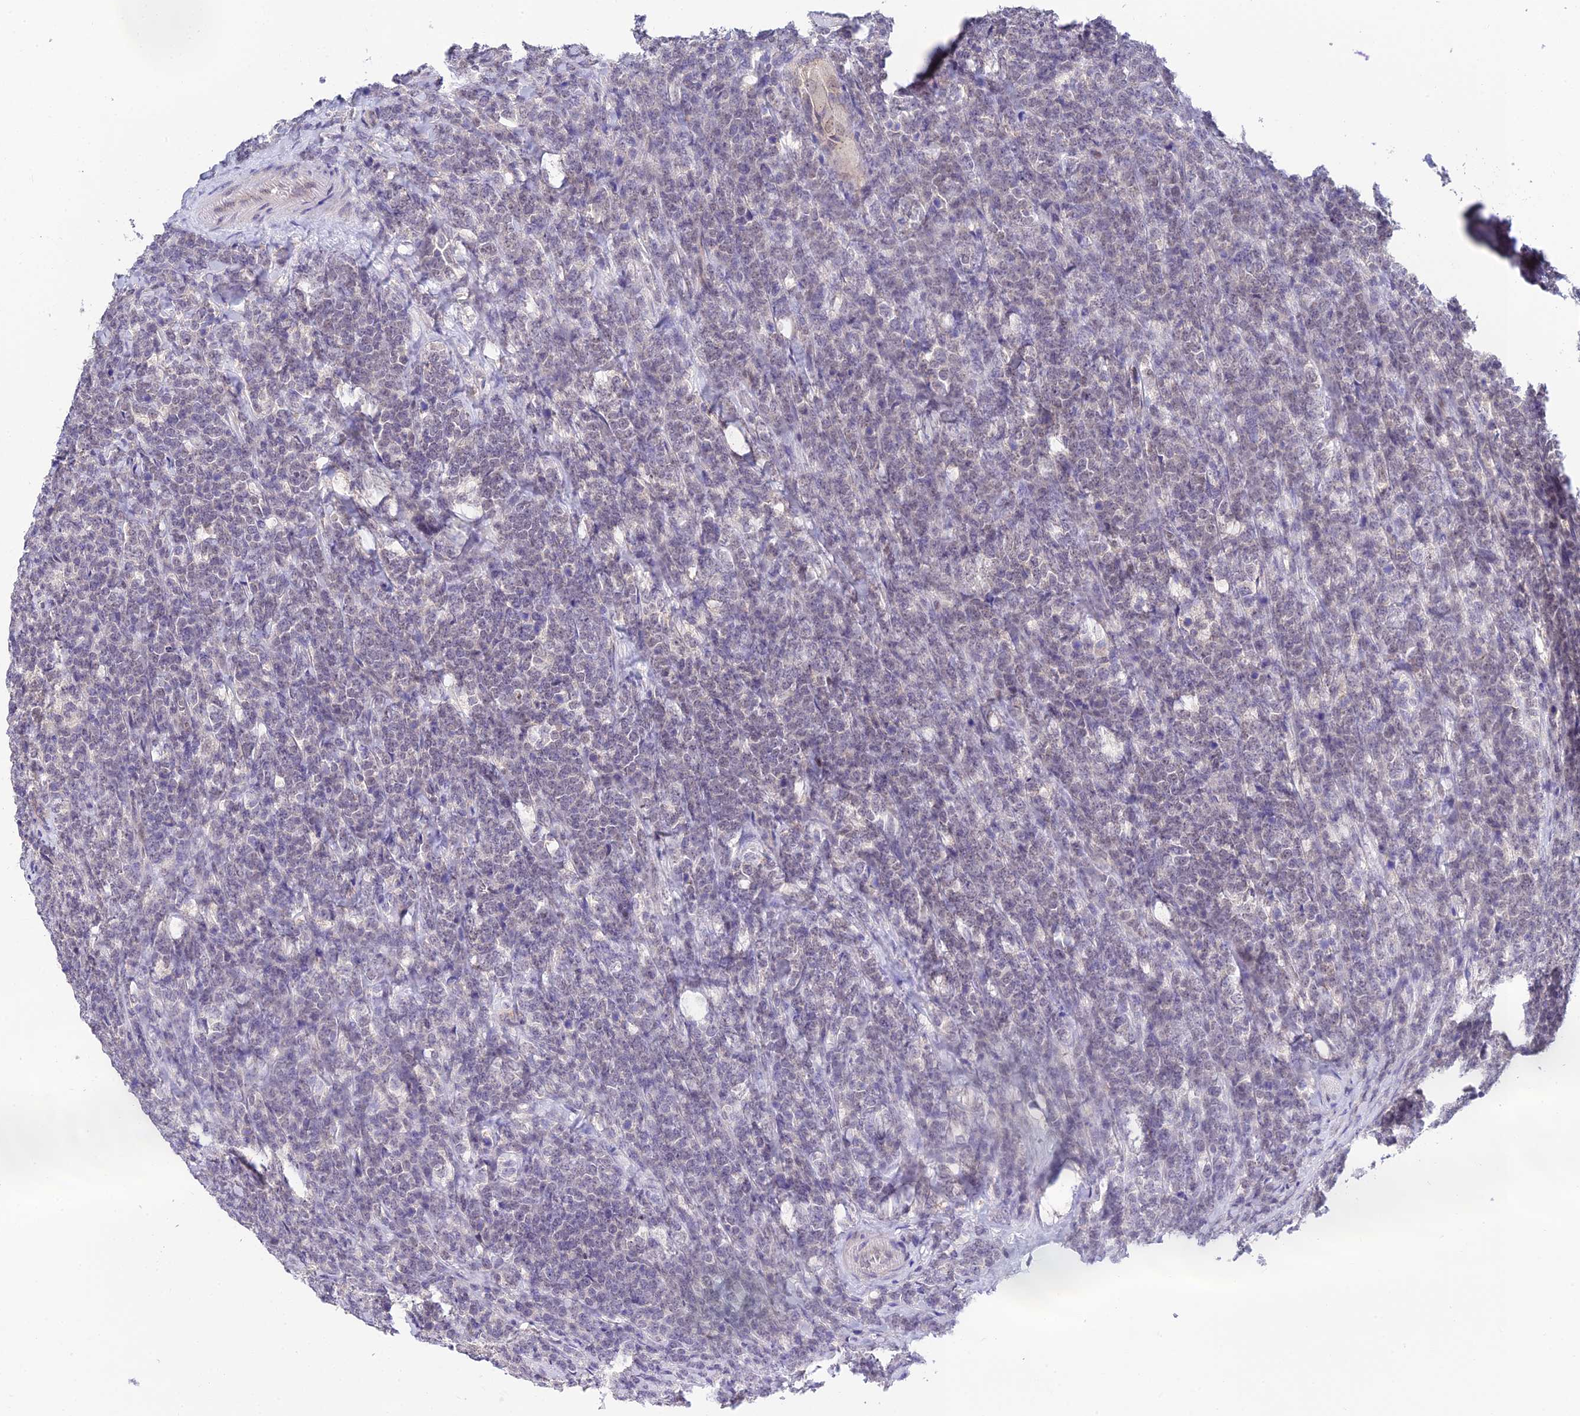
{"staining": {"intensity": "negative", "quantity": "none", "location": "none"}, "tissue": "lymphoma", "cell_type": "Tumor cells", "image_type": "cancer", "snomed": [{"axis": "morphology", "description": "Malignant lymphoma, non-Hodgkin's type, High grade"}, {"axis": "topography", "description": "Small intestine"}], "caption": "Lymphoma stained for a protein using immunohistochemistry (IHC) shows no expression tumor cells.", "gene": "HOXB1", "patient": {"sex": "male", "age": 8}}